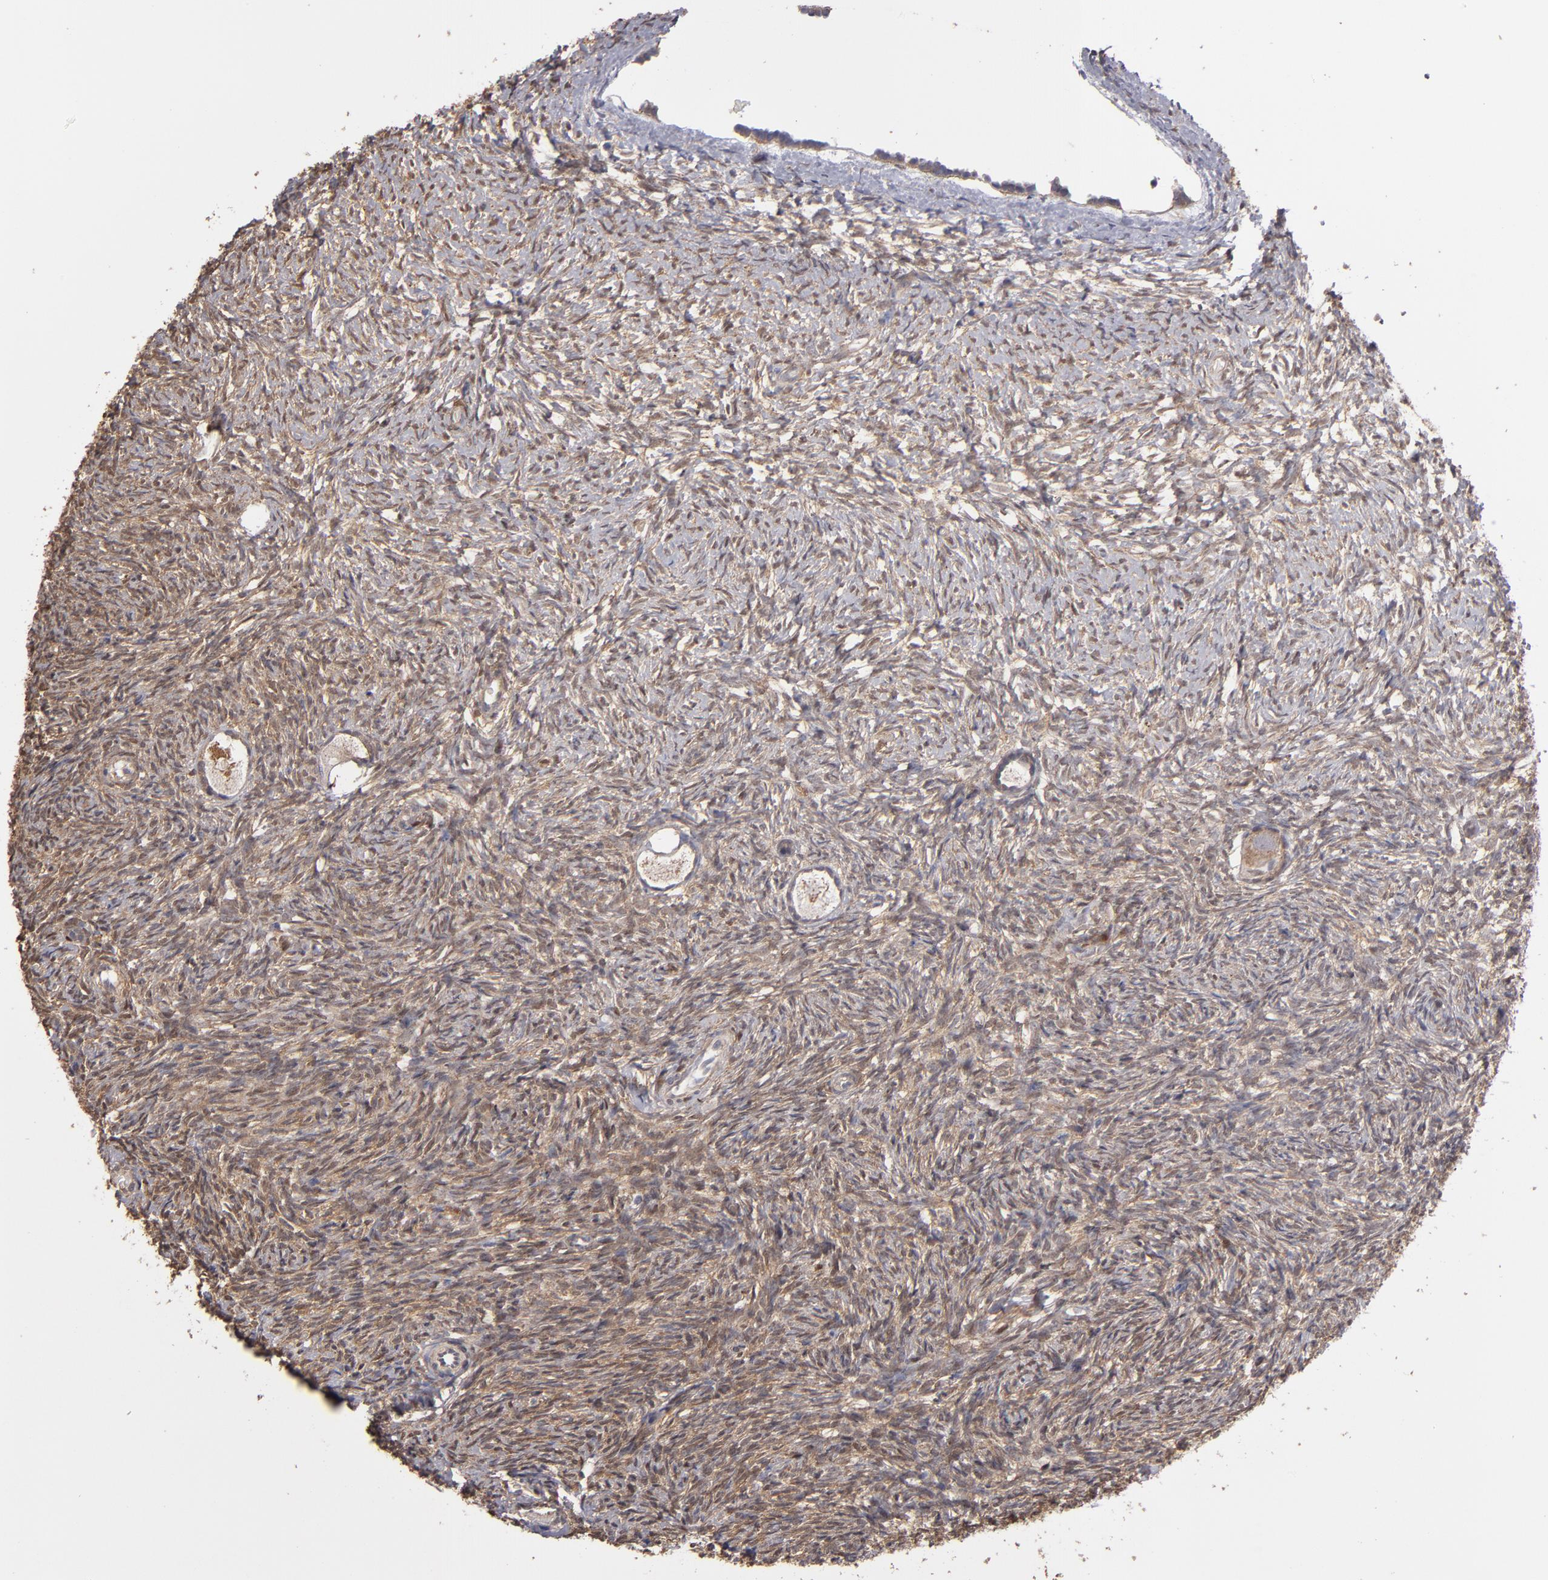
{"staining": {"intensity": "moderate", "quantity": ">75%", "location": "cytoplasmic/membranous"}, "tissue": "ovary", "cell_type": "Follicle cells", "image_type": "normal", "snomed": [{"axis": "morphology", "description": "Normal tissue, NOS"}, {"axis": "topography", "description": "Ovary"}], "caption": "Ovary stained with IHC exhibits moderate cytoplasmic/membranous staining in approximately >75% of follicle cells. (DAB (3,3'-diaminobenzidine) IHC, brown staining for protein, blue staining for nuclei).", "gene": "NDRG2", "patient": {"sex": "female", "age": 35}}